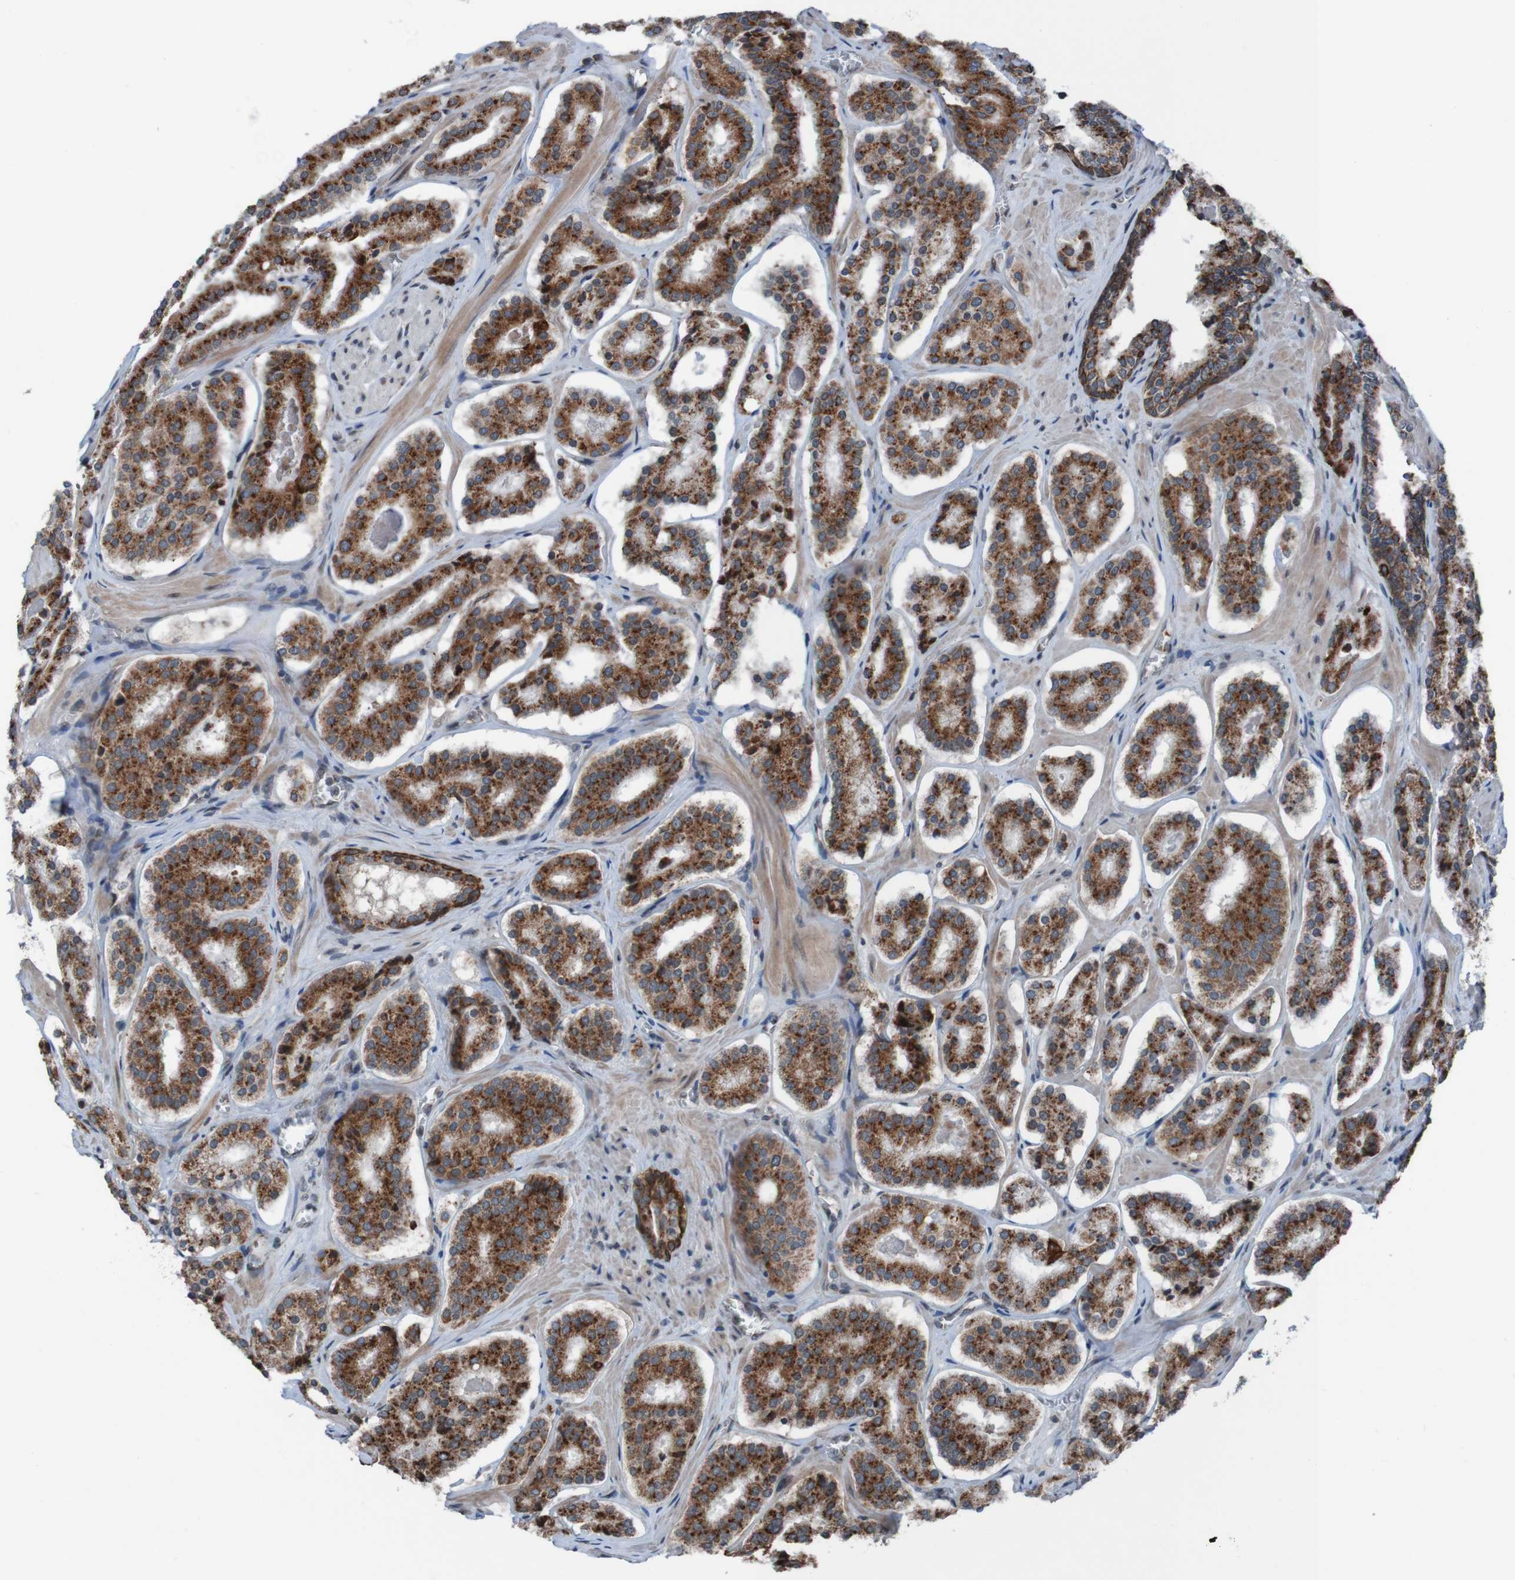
{"staining": {"intensity": "strong", "quantity": ">75%", "location": "cytoplasmic/membranous"}, "tissue": "prostate cancer", "cell_type": "Tumor cells", "image_type": "cancer", "snomed": [{"axis": "morphology", "description": "Adenocarcinoma, High grade"}, {"axis": "topography", "description": "Prostate"}], "caption": "Protein analysis of prostate cancer (adenocarcinoma (high-grade)) tissue exhibits strong cytoplasmic/membranous positivity in about >75% of tumor cells.", "gene": "UNG", "patient": {"sex": "male", "age": 60}}